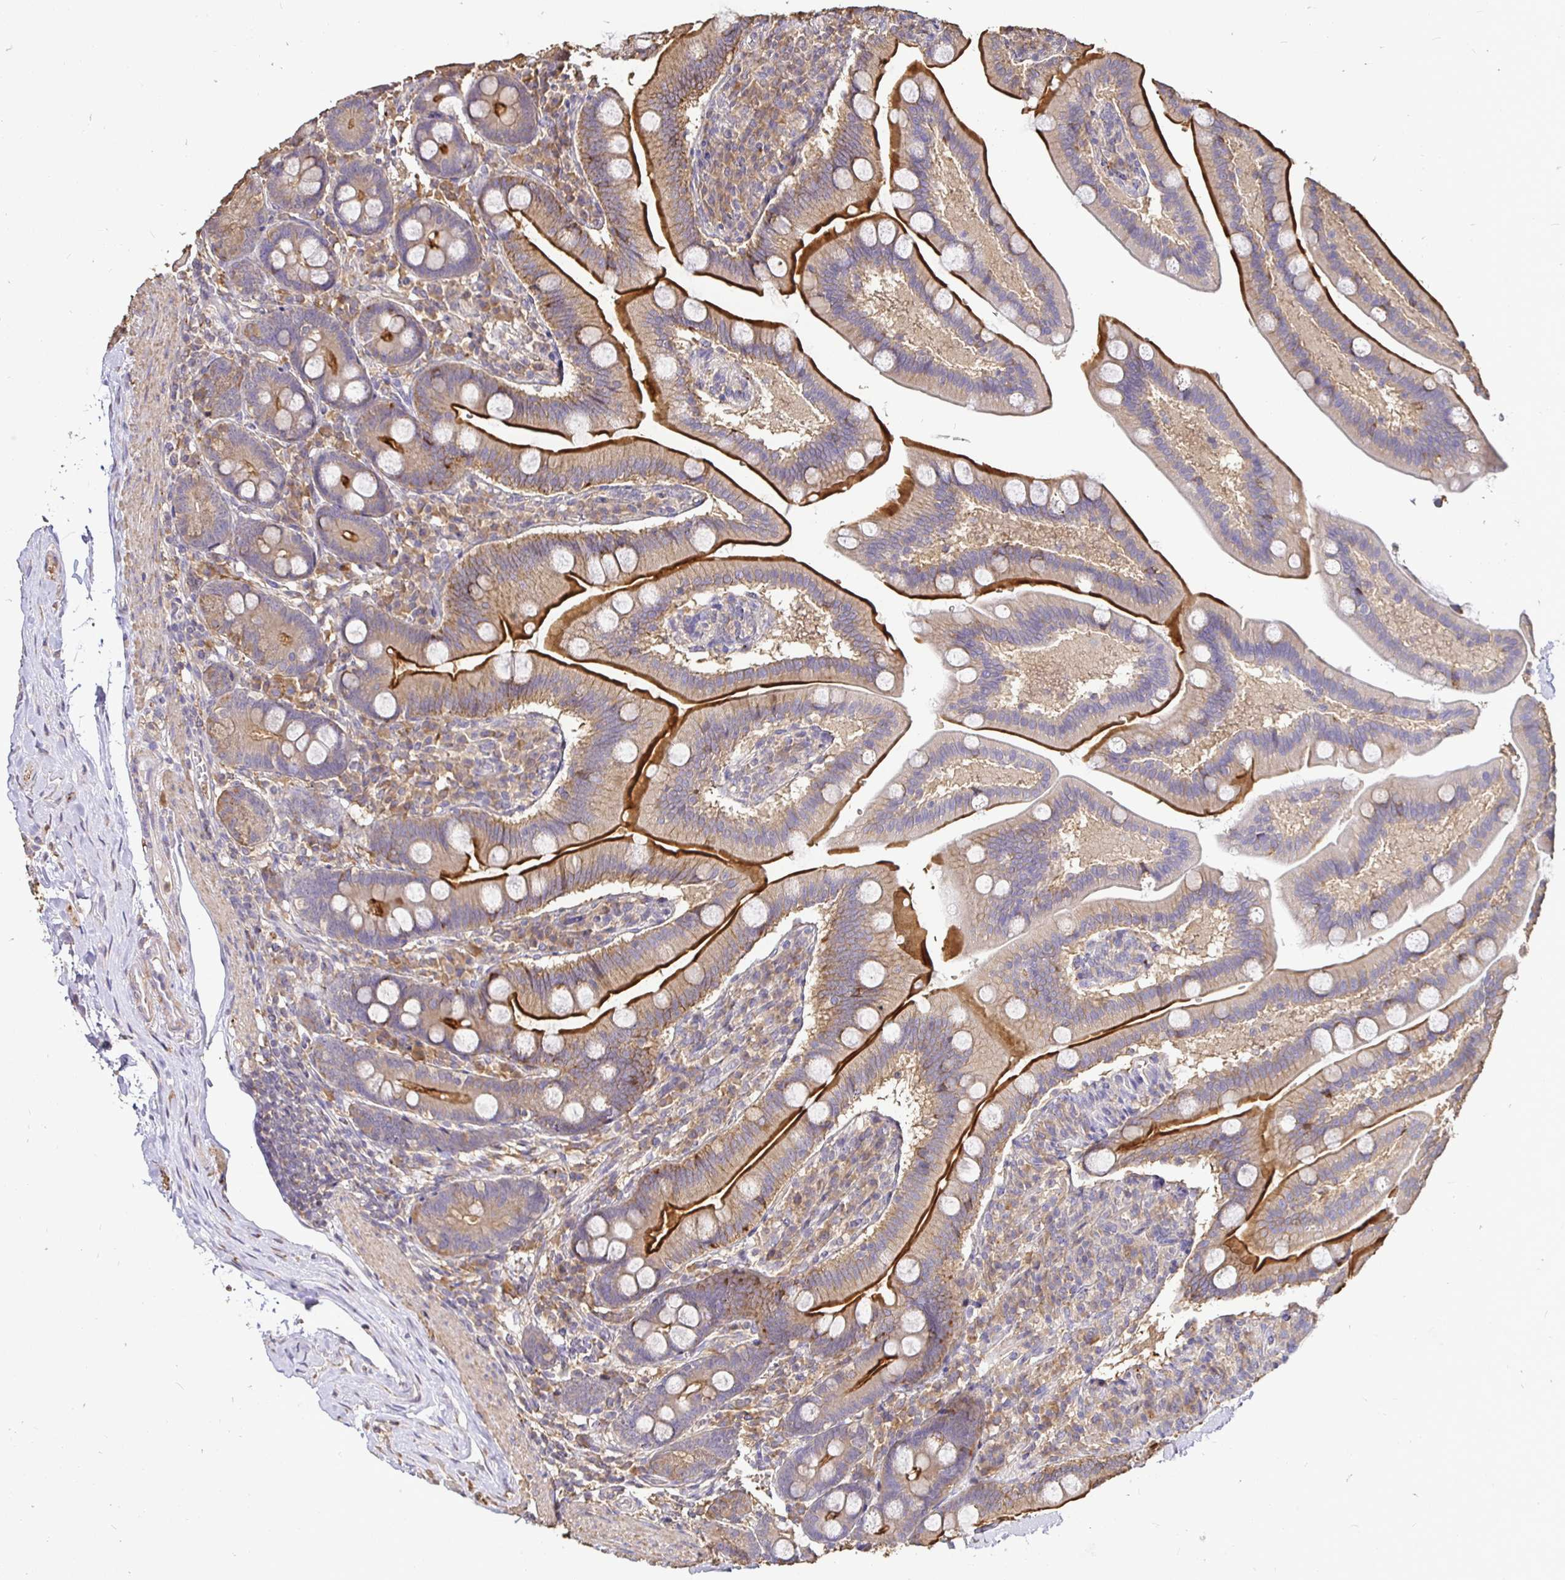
{"staining": {"intensity": "strong", "quantity": "25%-75%", "location": "cytoplasmic/membranous"}, "tissue": "duodenum", "cell_type": "Glandular cells", "image_type": "normal", "snomed": [{"axis": "morphology", "description": "Normal tissue, NOS"}, {"axis": "topography", "description": "Duodenum"}], "caption": "Brown immunohistochemical staining in benign human duodenum reveals strong cytoplasmic/membranous staining in about 25%-75% of glandular cells.", "gene": "MAPK8IP3", "patient": {"sex": "female", "age": 67}}